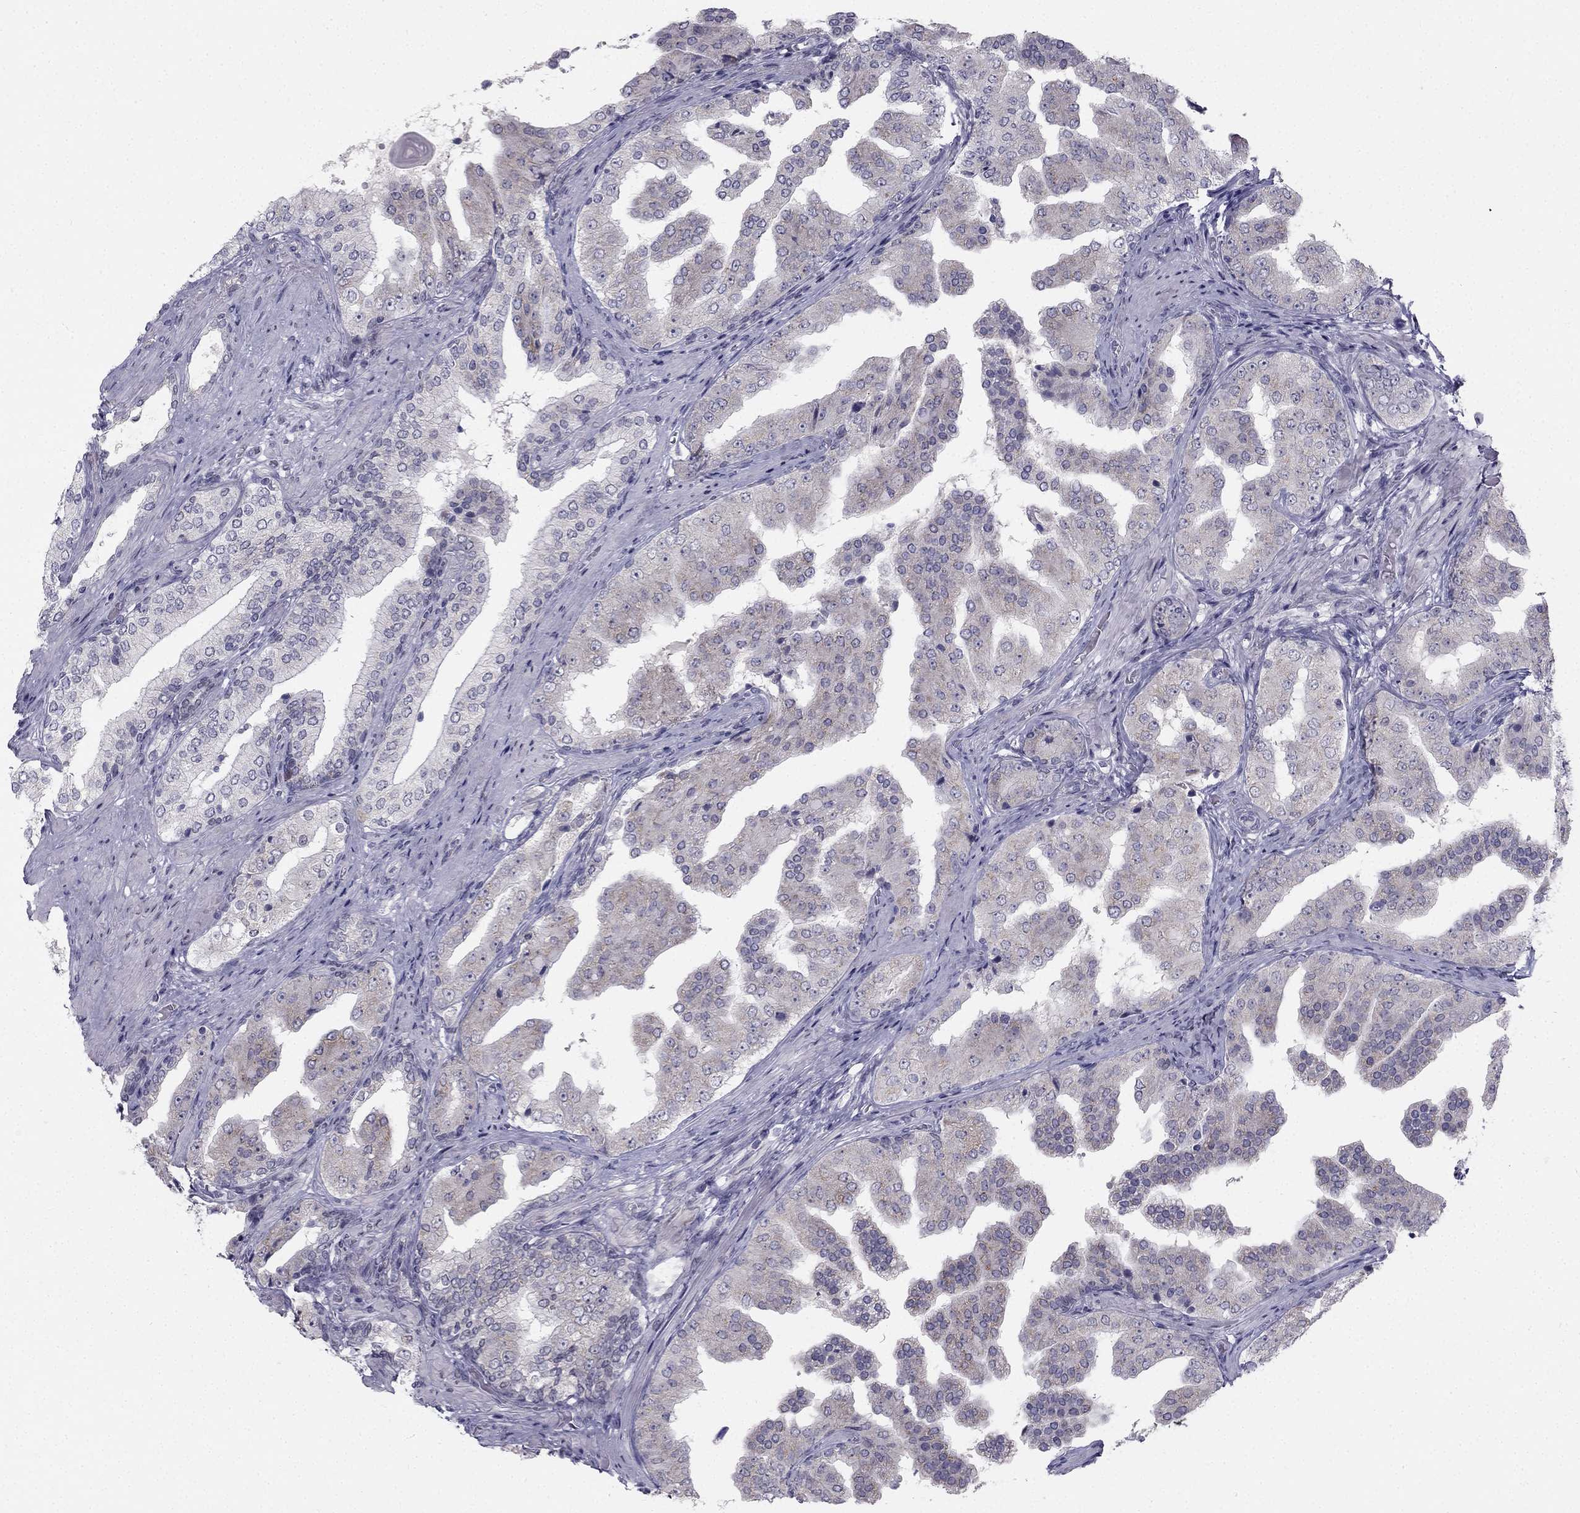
{"staining": {"intensity": "weak", "quantity": "<25%", "location": "cytoplasmic/membranous"}, "tissue": "prostate cancer", "cell_type": "Tumor cells", "image_type": "cancer", "snomed": [{"axis": "morphology", "description": "Adenocarcinoma, Low grade"}, {"axis": "topography", "description": "Prostate and seminal vesicle, NOS"}], "caption": "Tumor cells show no significant staining in adenocarcinoma (low-grade) (prostate).", "gene": "TRPS1", "patient": {"sex": "male", "age": 61}}